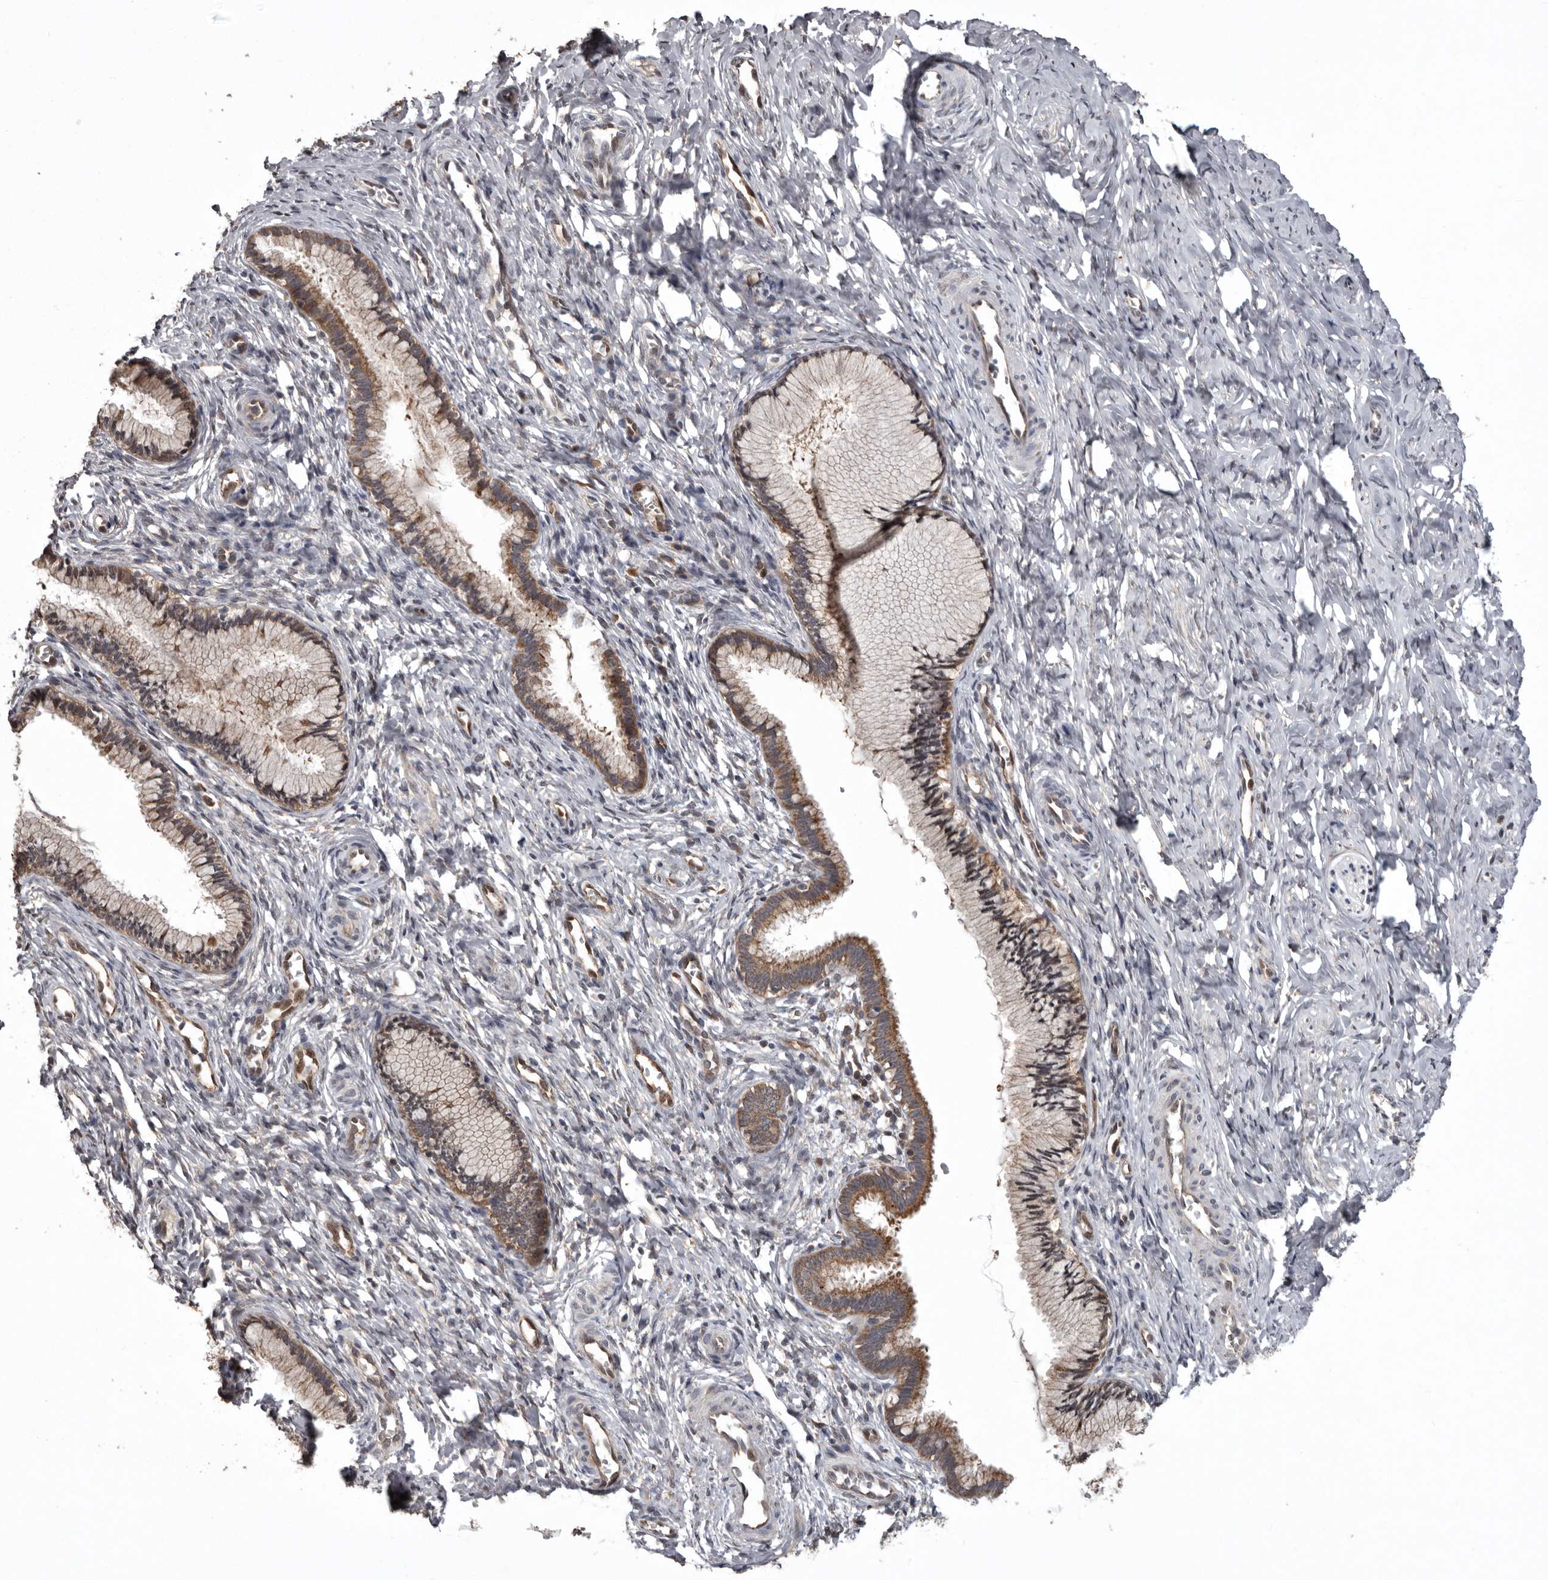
{"staining": {"intensity": "moderate", "quantity": "25%-75%", "location": "cytoplasmic/membranous"}, "tissue": "cervix", "cell_type": "Glandular cells", "image_type": "normal", "snomed": [{"axis": "morphology", "description": "Normal tissue, NOS"}, {"axis": "topography", "description": "Cervix"}], "caption": "Cervix stained for a protein (brown) exhibits moderate cytoplasmic/membranous positive positivity in approximately 25%-75% of glandular cells.", "gene": "DARS1", "patient": {"sex": "female", "age": 27}}